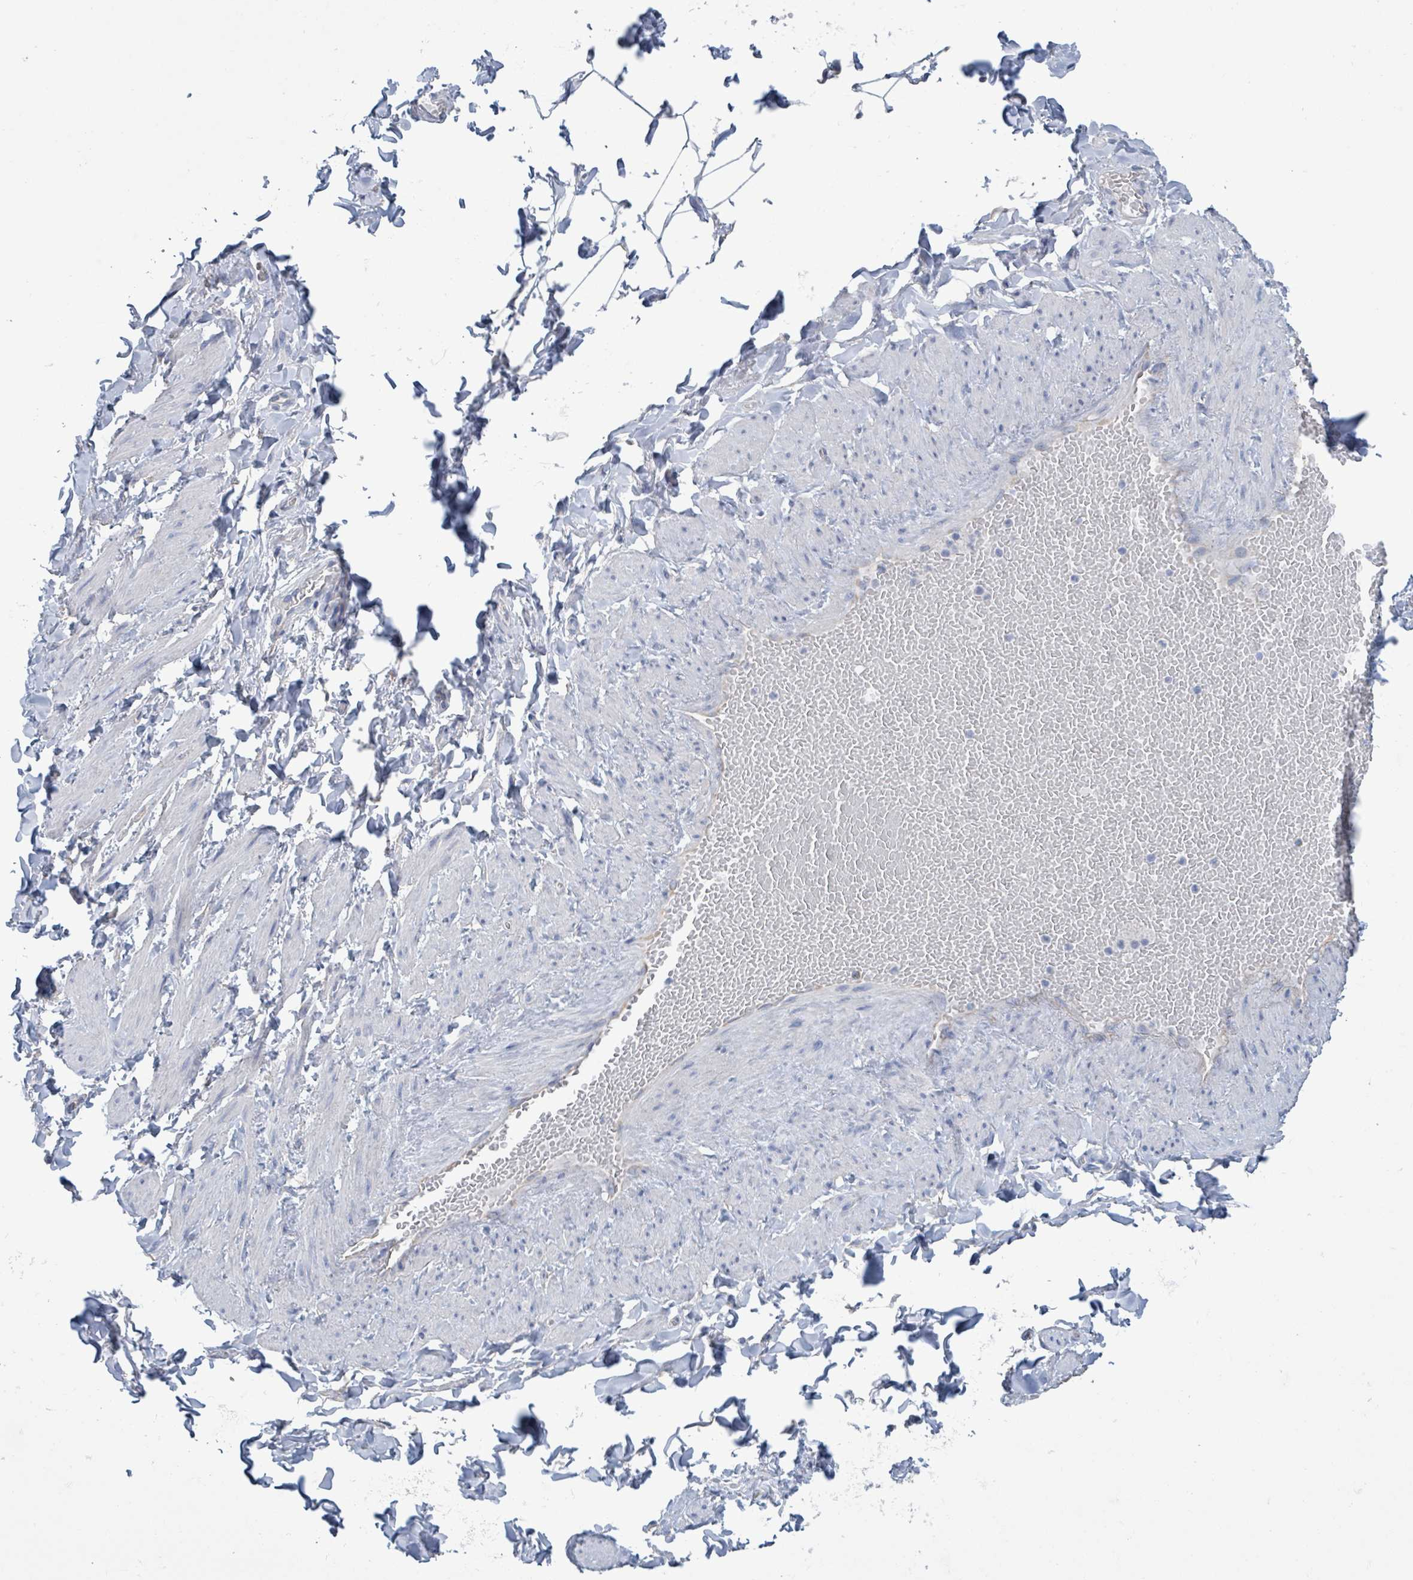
{"staining": {"intensity": "negative", "quantity": "none", "location": "none"}, "tissue": "adipose tissue", "cell_type": "Adipocytes", "image_type": "normal", "snomed": [{"axis": "morphology", "description": "Normal tissue, NOS"}, {"axis": "topography", "description": "Soft tissue"}, {"axis": "topography", "description": "Vascular tissue"}], "caption": "Adipocytes are negative for protein expression in benign human adipose tissue. (Stains: DAB (3,3'-diaminobenzidine) immunohistochemistry with hematoxylin counter stain, Microscopy: brightfield microscopy at high magnification).", "gene": "CT45A10", "patient": {"sex": "male", "age": 54}}